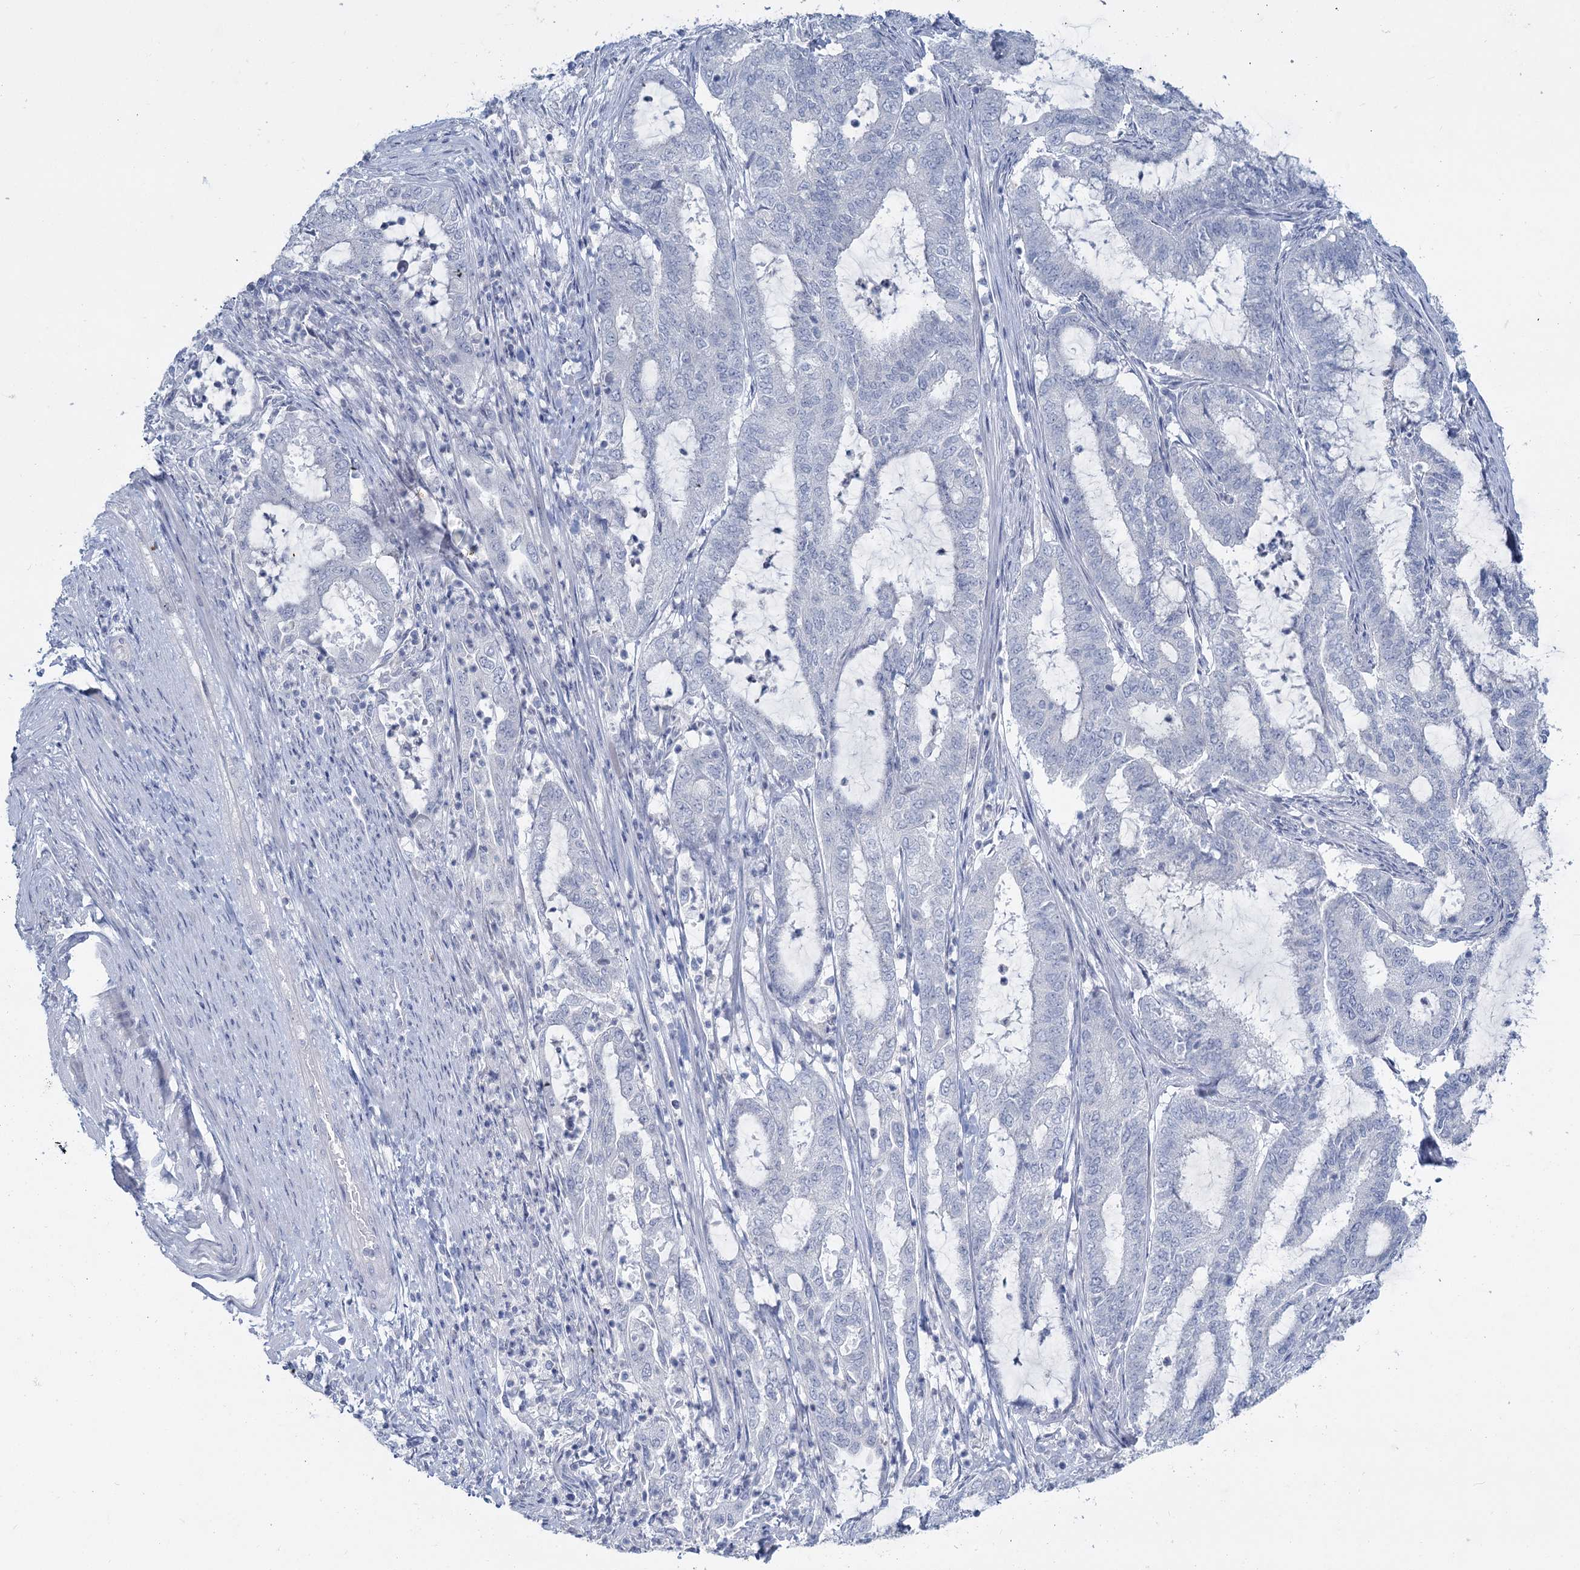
{"staining": {"intensity": "negative", "quantity": "none", "location": "none"}, "tissue": "endometrial cancer", "cell_type": "Tumor cells", "image_type": "cancer", "snomed": [{"axis": "morphology", "description": "Adenocarcinoma, NOS"}, {"axis": "topography", "description": "Endometrium"}], "caption": "A high-resolution photomicrograph shows immunohistochemistry (IHC) staining of endometrial cancer, which shows no significant positivity in tumor cells.", "gene": "CHGA", "patient": {"sex": "female", "age": 51}}